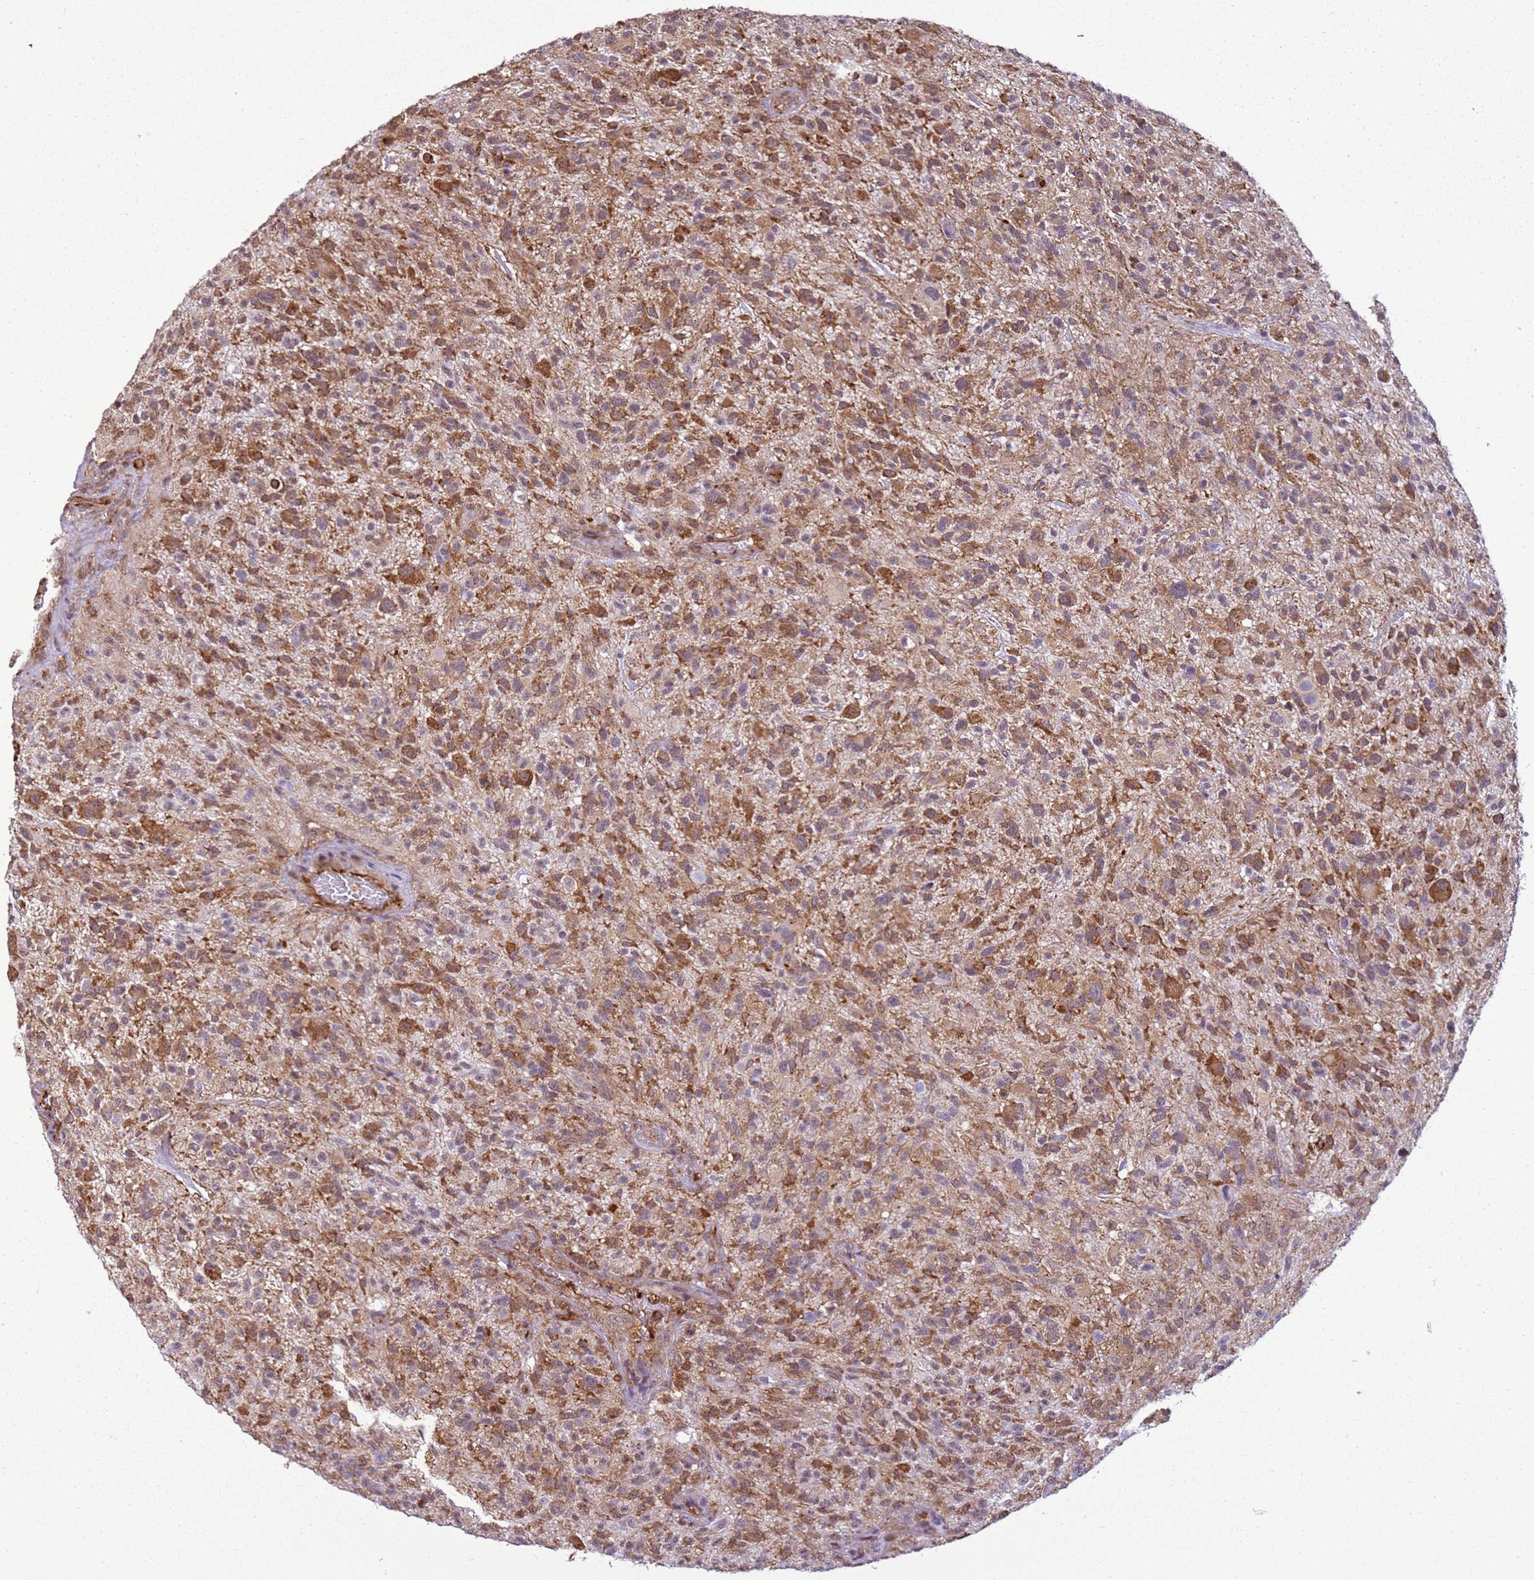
{"staining": {"intensity": "moderate", "quantity": "25%-75%", "location": "cytoplasmic/membranous"}, "tissue": "glioma", "cell_type": "Tumor cells", "image_type": "cancer", "snomed": [{"axis": "morphology", "description": "Glioma, malignant, High grade"}, {"axis": "topography", "description": "Brain"}], "caption": "Approximately 25%-75% of tumor cells in human glioma show moderate cytoplasmic/membranous protein expression as visualized by brown immunohistochemical staining.", "gene": "GABRE", "patient": {"sex": "male", "age": 47}}